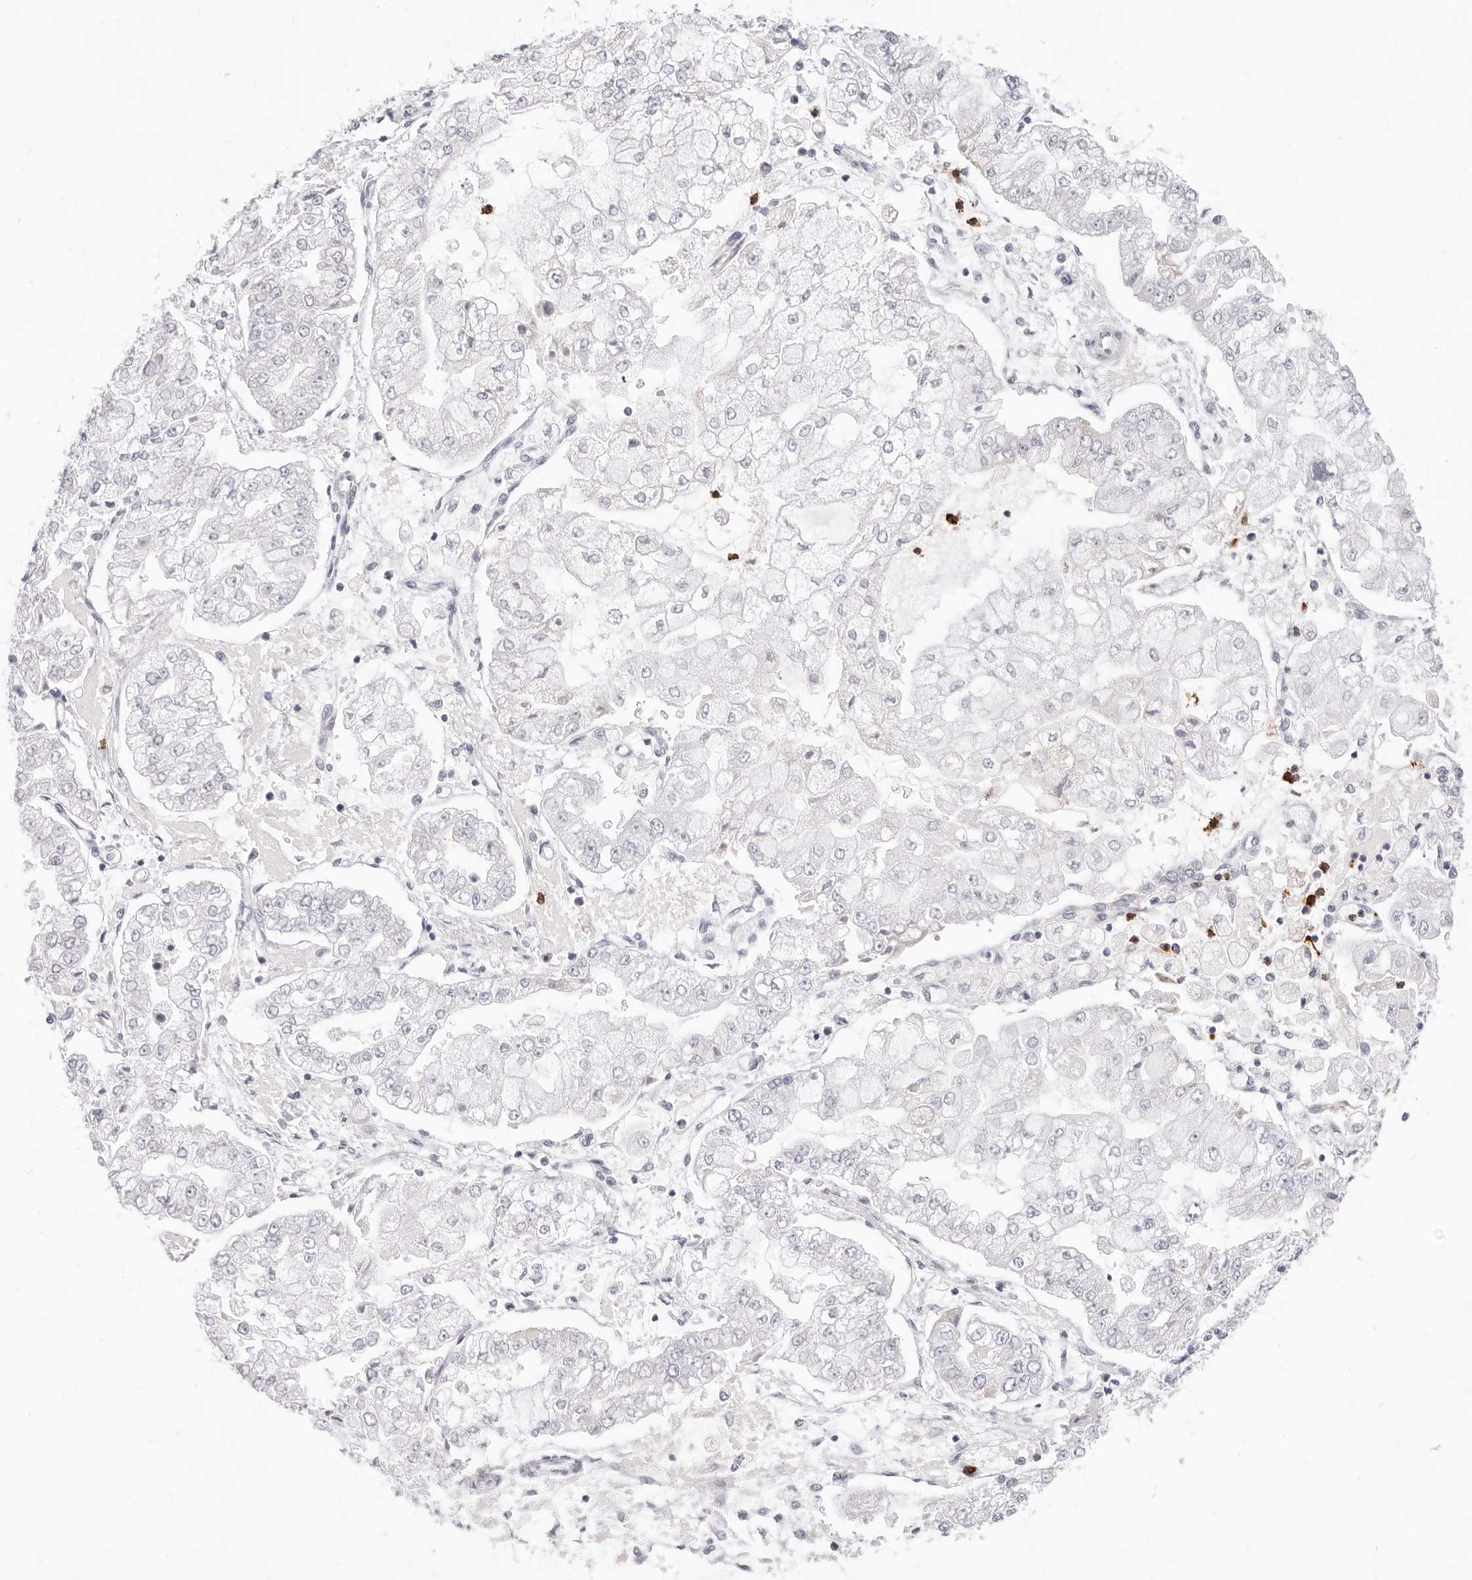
{"staining": {"intensity": "negative", "quantity": "none", "location": "none"}, "tissue": "stomach cancer", "cell_type": "Tumor cells", "image_type": "cancer", "snomed": [{"axis": "morphology", "description": "Adenocarcinoma, NOS"}, {"axis": "topography", "description": "Stomach"}], "caption": "Tumor cells are negative for brown protein staining in stomach cancer (adenocarcinoma). (Stains: DAB (3,3'-diaminobenzidine) IHC with hematoxylin counter stain, Microscopy: brightfield microscopy at high magnification).", "gene": "CAMP", "patient": {"sex": "male", "age": 76}}